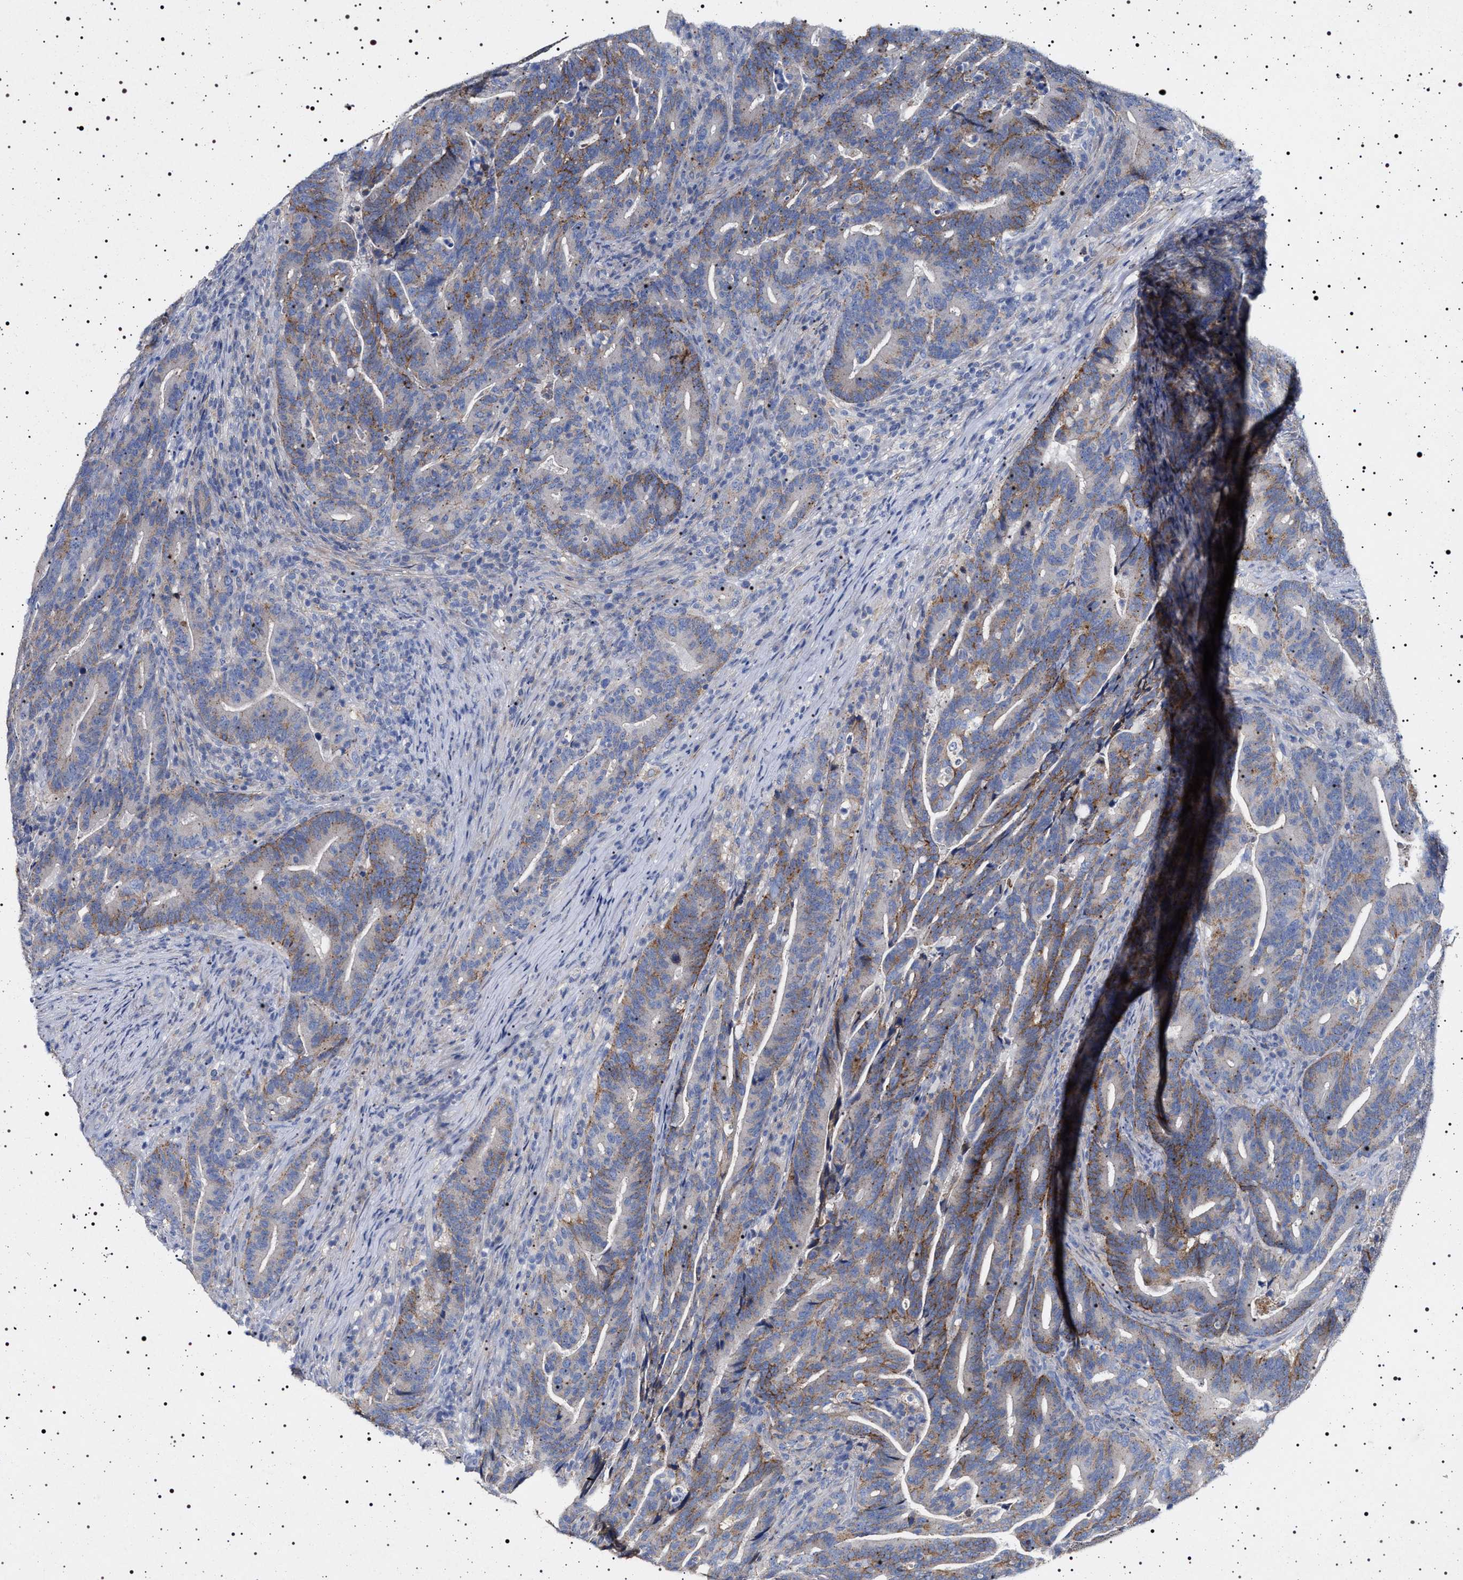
{"staining": {"intensity": "moderate", "quantity": "25%-75%", "location": "cytoplasmic/membranous"}, "tissue": "colorectal cancer", "cell_type": "Tumor cells", "image_type": "cancer", "snomed": [{"axis": "morphology", "description": "Adenocarcinoma, NOS"}, {"axis": "topography", "description": "Colon"}], "caption": "Immunohistochemistry (IHC) of human colorectal cancer shows medium levels of moderate cytoplasmic/membranous positivity in about 25%-75% of tumor cells.", "gene": "NAALADL2", "patient": {"sex": "female", "age": 66}}